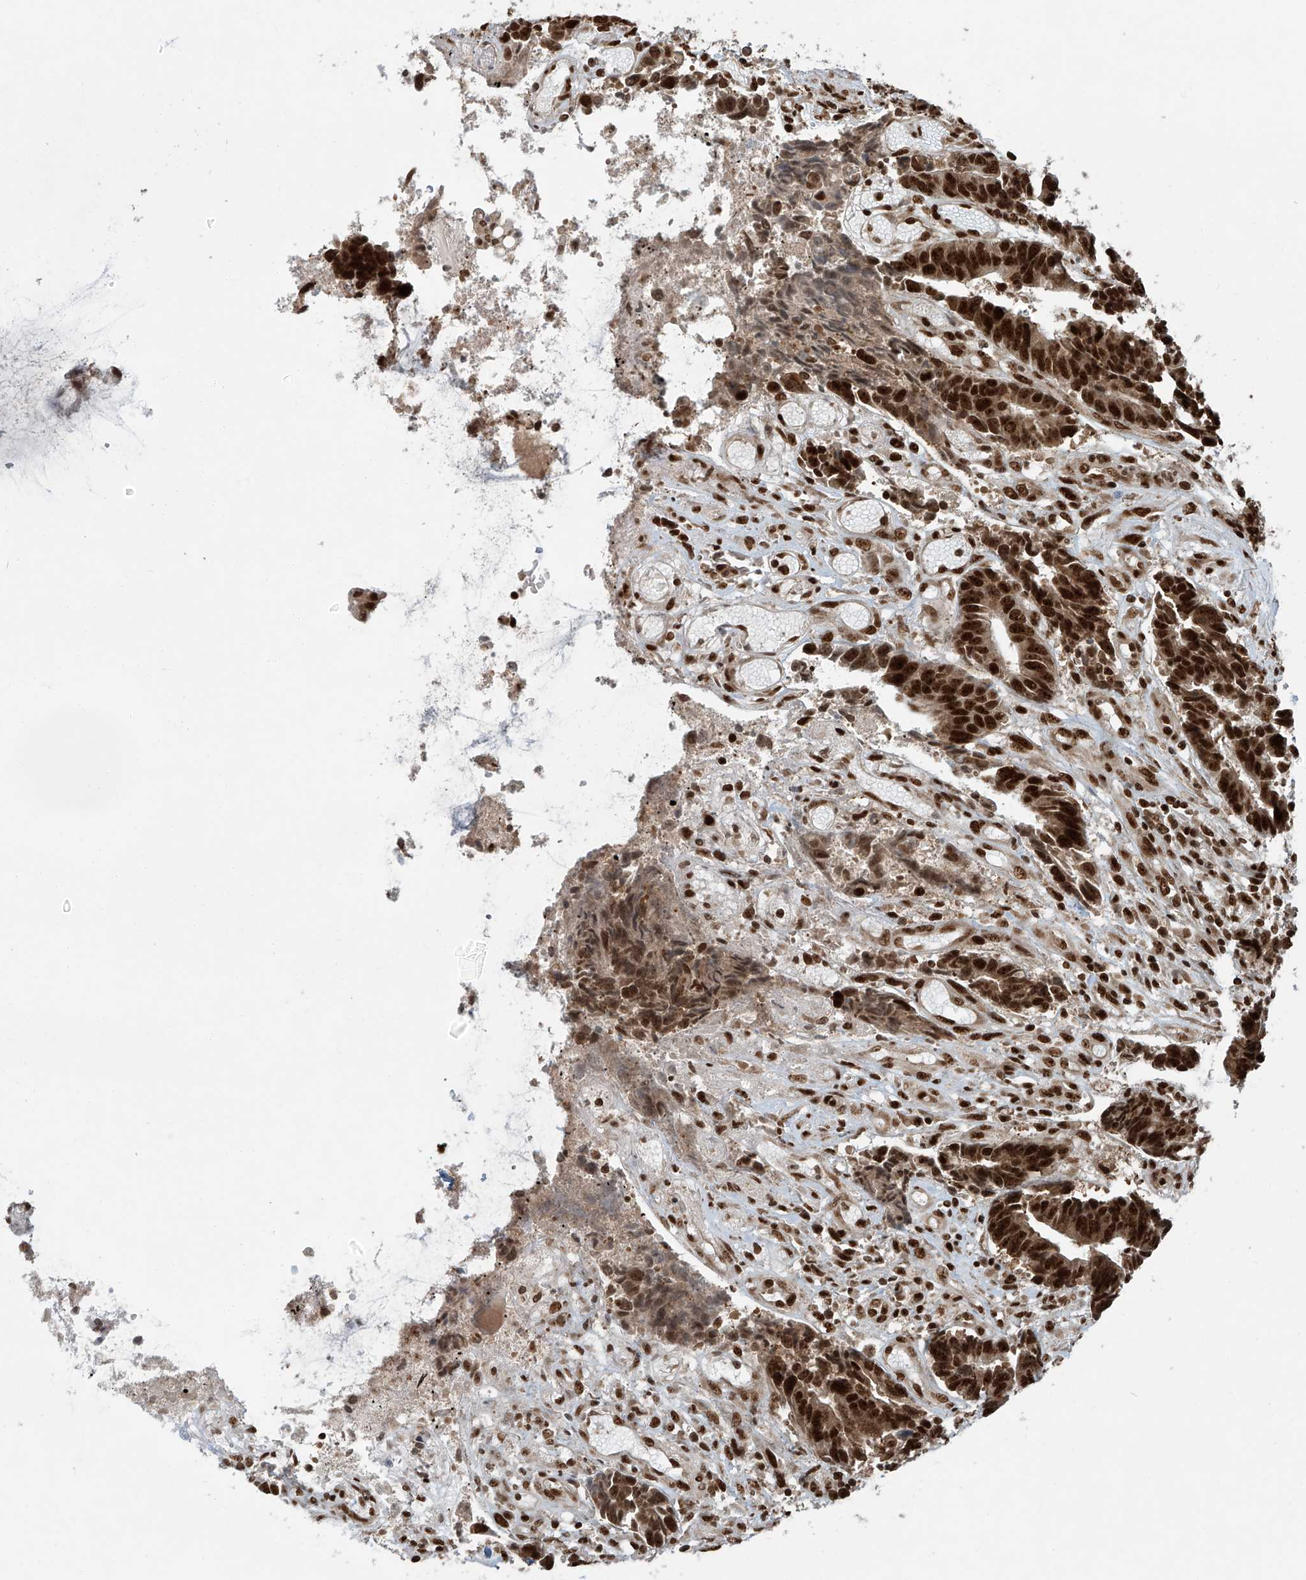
{"staining": {"intensity": "strong", "quantity": ">75%", "location": "nuclear"}, "tissue": "colorectal cancer", "cell_type": "Tumor cells", "image_type": "cancer", "snomed": [{"axis": "morphology", "description": "Adenocarcinoma, NOS"}, {"axis": "topography", "description": "Rectum"}], "caption": "The image demonstrates a brown stain indicating the presence of a protein in the nuclear of tumor cells in colorectal cancer (adenocarcinoma).", "gene": "FAM193B", "patient": {"sex": "male", "age": 84}}